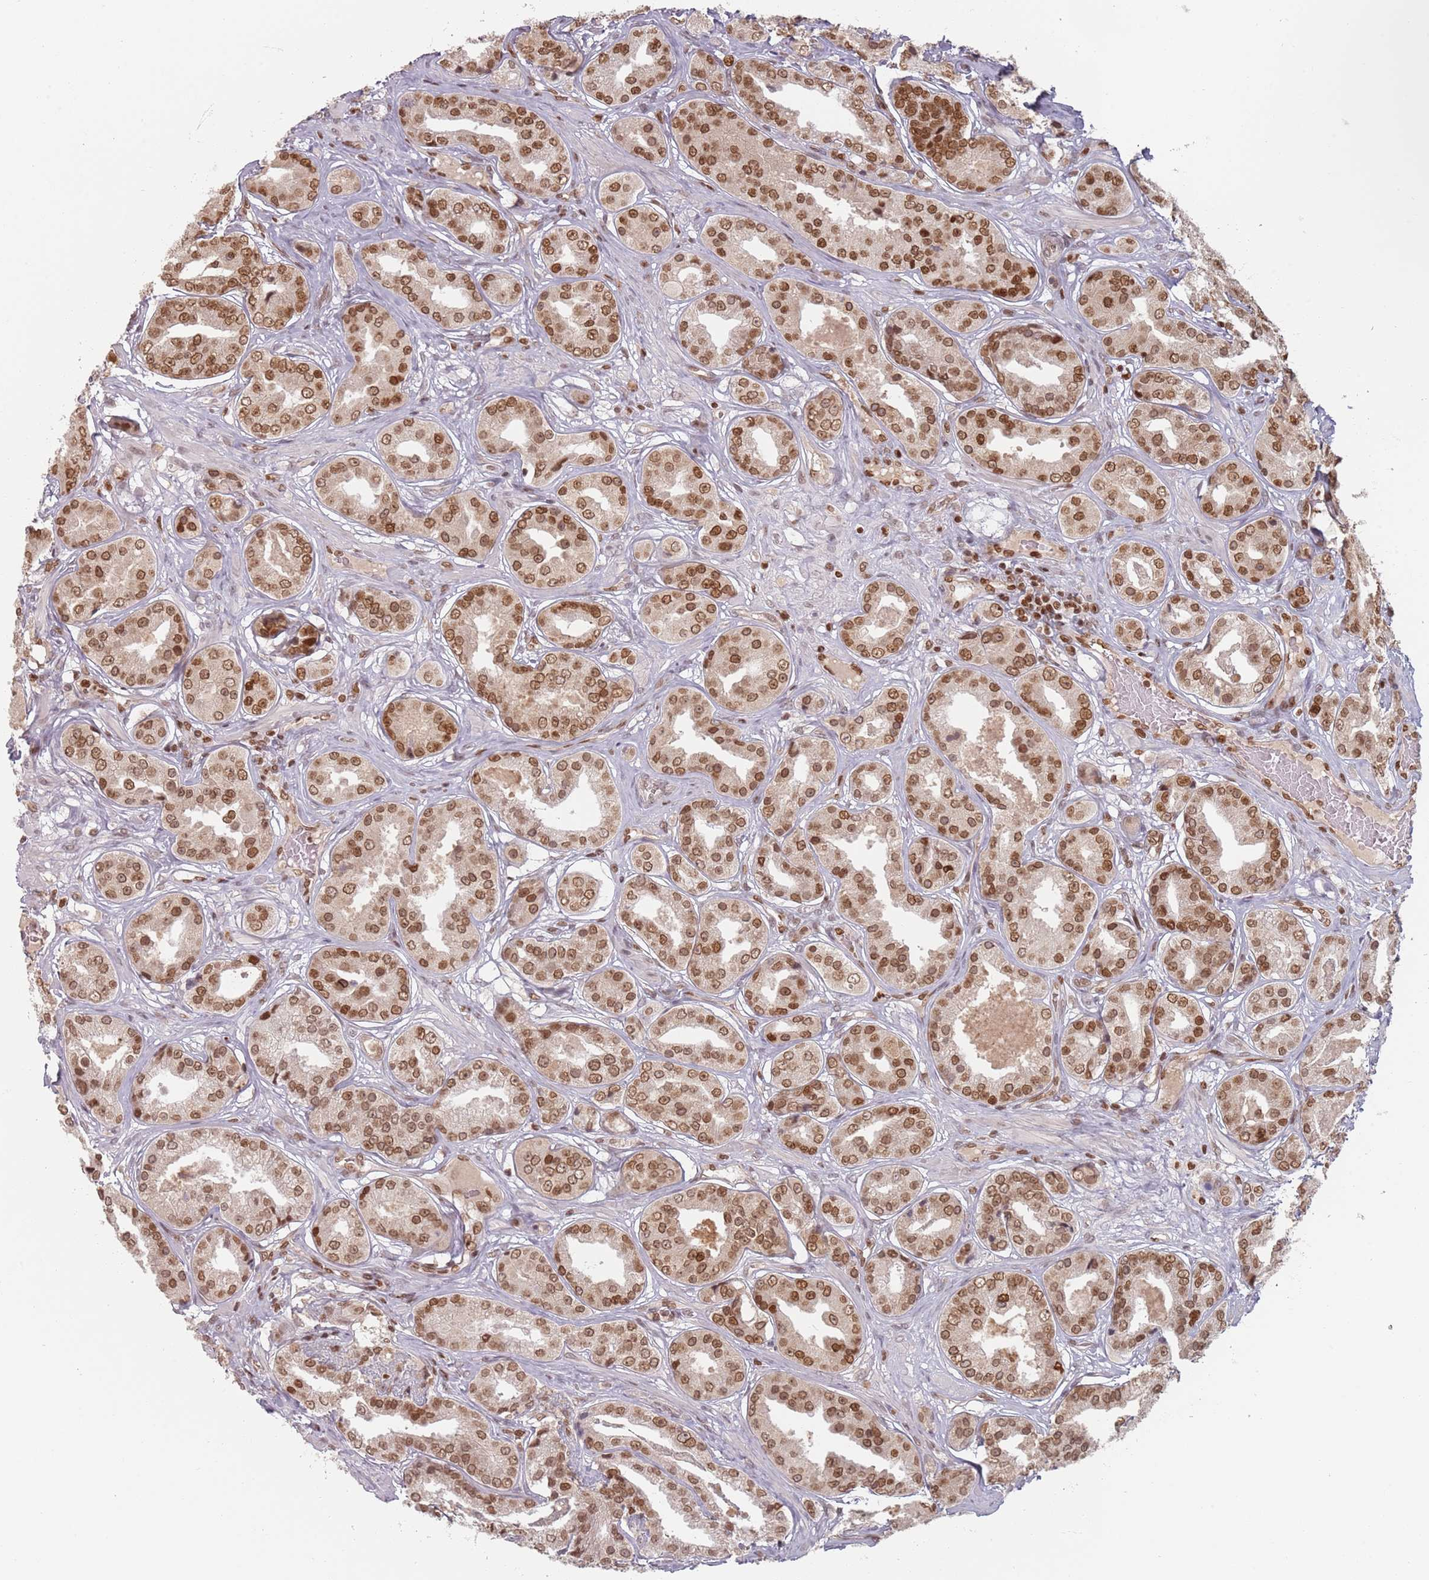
{"staining": {"intensity": "moderate", "quantity": ">75%", "location": "nuclear"}, "tissue": "prostate cancer", "cell_type": "Tumor cells", "image_type": "cancer", "snomed": [{"axis": "morphology", "description": "Adenocarcinoma, High grade"}, {"axis": "topography", "description": "Prostate"}], "caption": "Immunohistochemical staining of human prostate high-grade adenocarcinoma demonstrates medium levels of moderate nuclear protein positivity in approximately >75% of tumor cells.", "gene": "NUP50", "patient": {"sex": "male", "age": 63}}